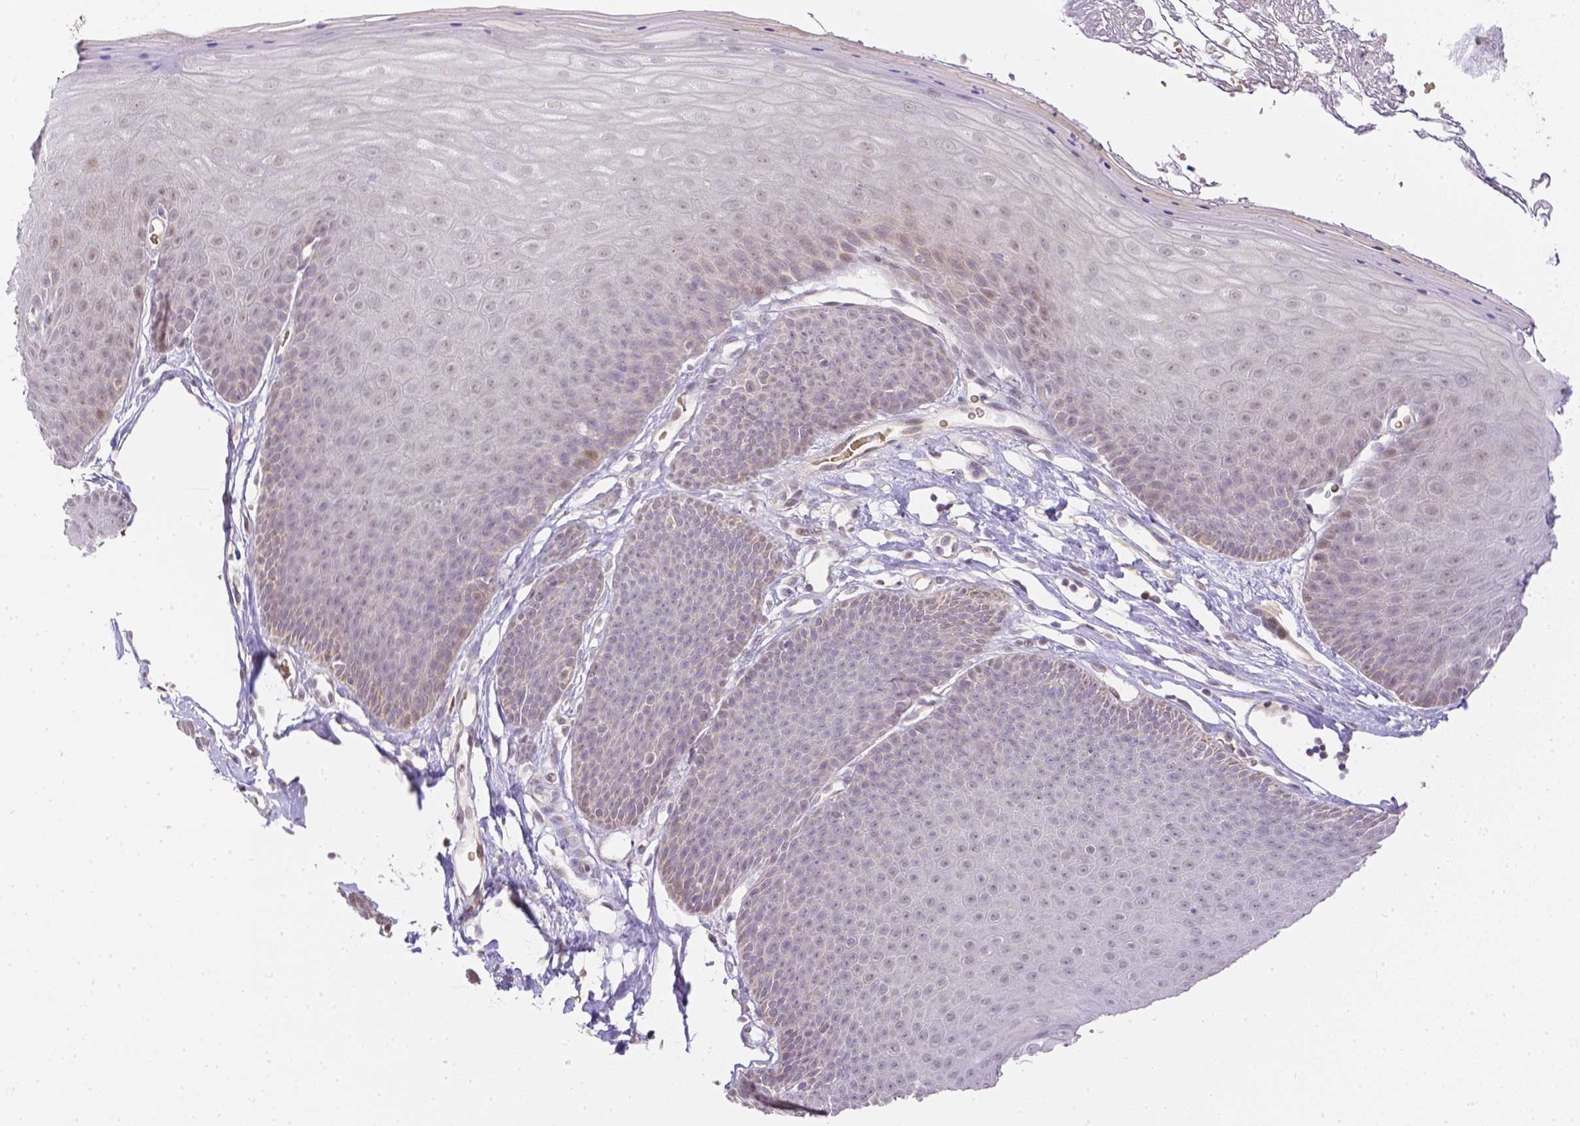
{"staining": {"intensity": "weak", "quantity": "<25%", "location": "cytoplasmic/membranous,nuclear"}, "tissue": "skin", "cell_type": "Epidermal cells", "image_type": "normal", "snomed": [{"axis": "morphology", "description": "Normal tissue, NOS"}, {"axis": "topography", "description": "Anal"}], "caption": "The micrograph shows no significant positivity in epidermal cells of skin.", "gene": "ZNF280B", "patient": {"sex": "male", "age": 53}}